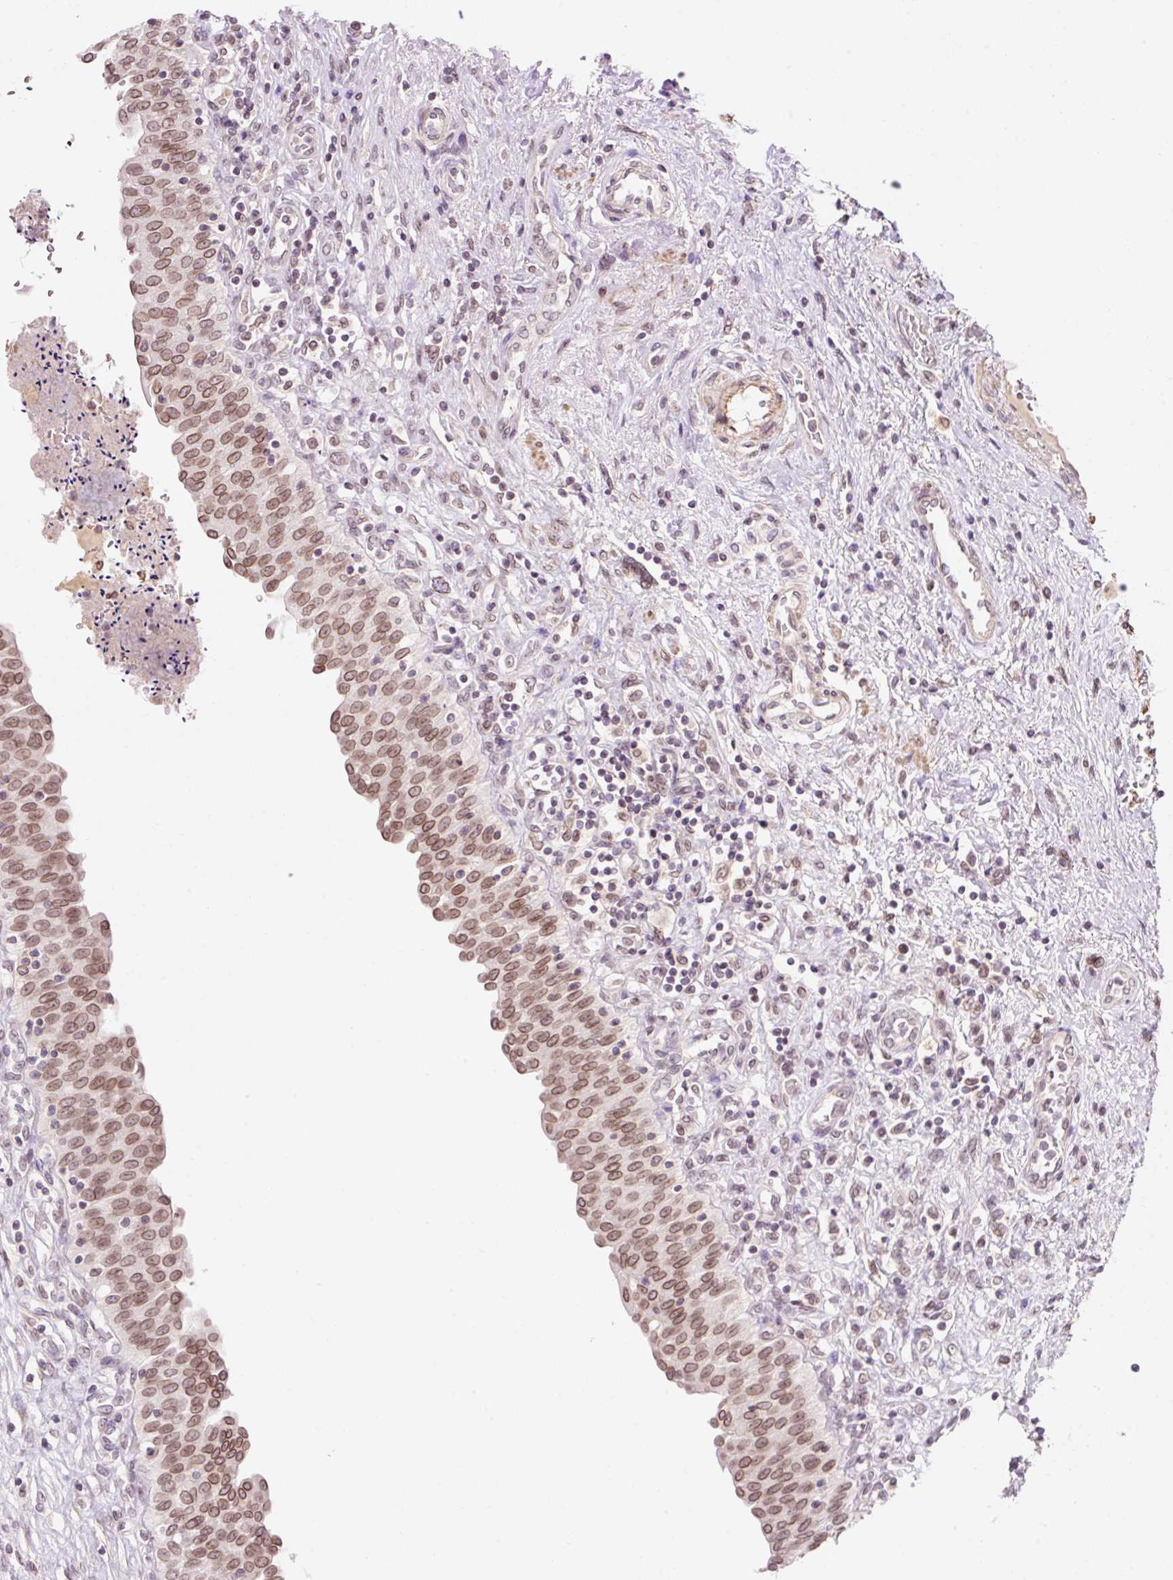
{"staining": {"intensity": "moderate", "quantity": ">75%", "location": "cytoplasmic/membranous,nuclear"}, "tissue": "urinary bladder", "cell_type": "Urothelial cells", "image_type": "normal", "snomed": [{"axis": "morphology", "description": "Normal tissue, NOS"}, {"axis": "topography", "description": "Urinary bladder"}], "caption": "Approximately >75% of urothelial cells in normal urinary bladder reveal moderate cytoplasmic/membranous,nuclear protein expression as visualized by brown immunohistochemical staining.", "gene": "ZNF610", "patient": {"sex": "male", "age": 71}}